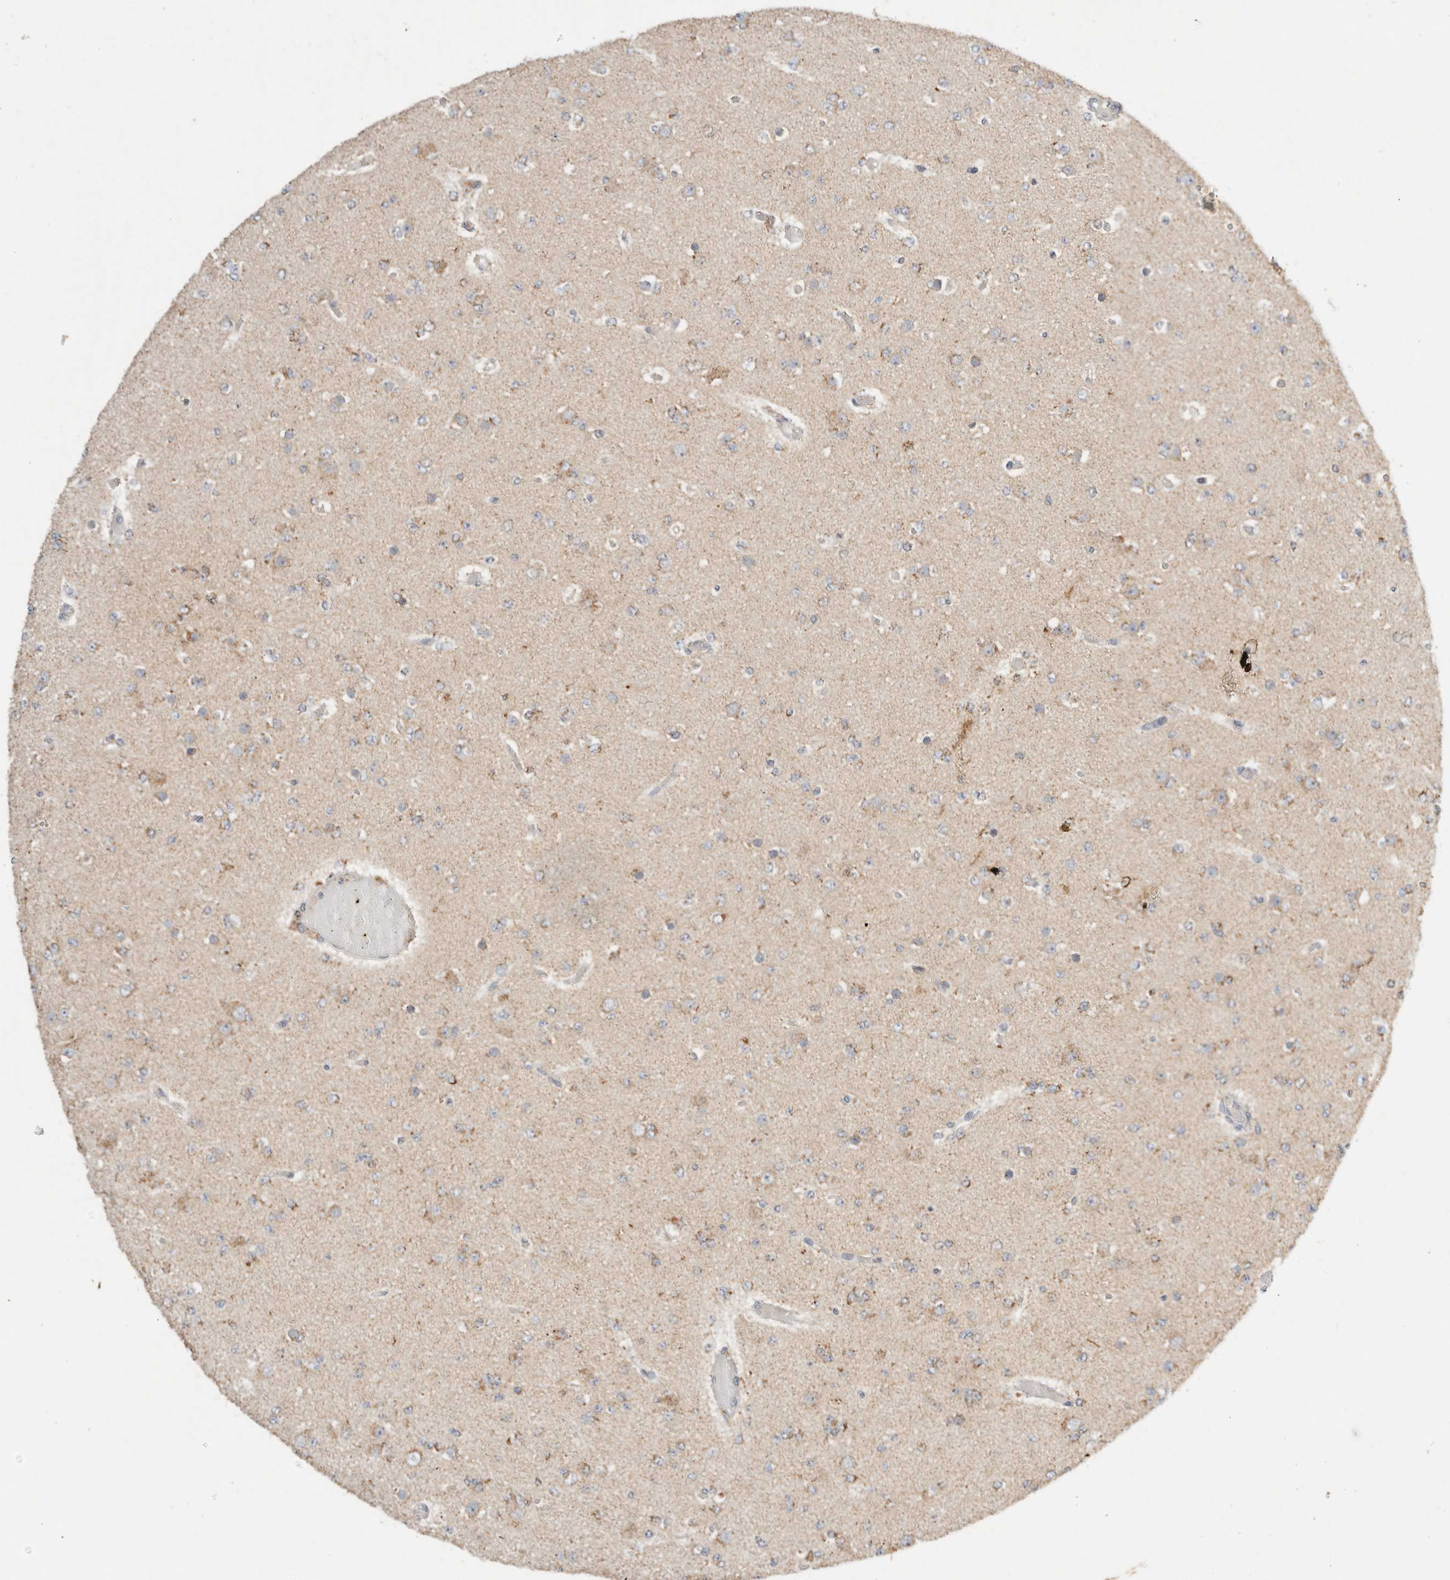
{"staining": {"intensity": "weak", "quantity": "<25%", "location": "cytoplasmic/membranous"}, "tissue": "glioma", "cell_type": "Tumor cells", "image_type": "cancer", "snomed": [{"axis": "morphology", "description": "Glioma, malignant, Low grade"}, {"axis": "topography", "description": "Brain"}], "caption": "An immunohistochemistry (IHC) micrograph of glioma is shown. There is no staining in tumor cells of glioma.", "gene": "AMPD1", "patient": {"sex": "female", "age": 22}}